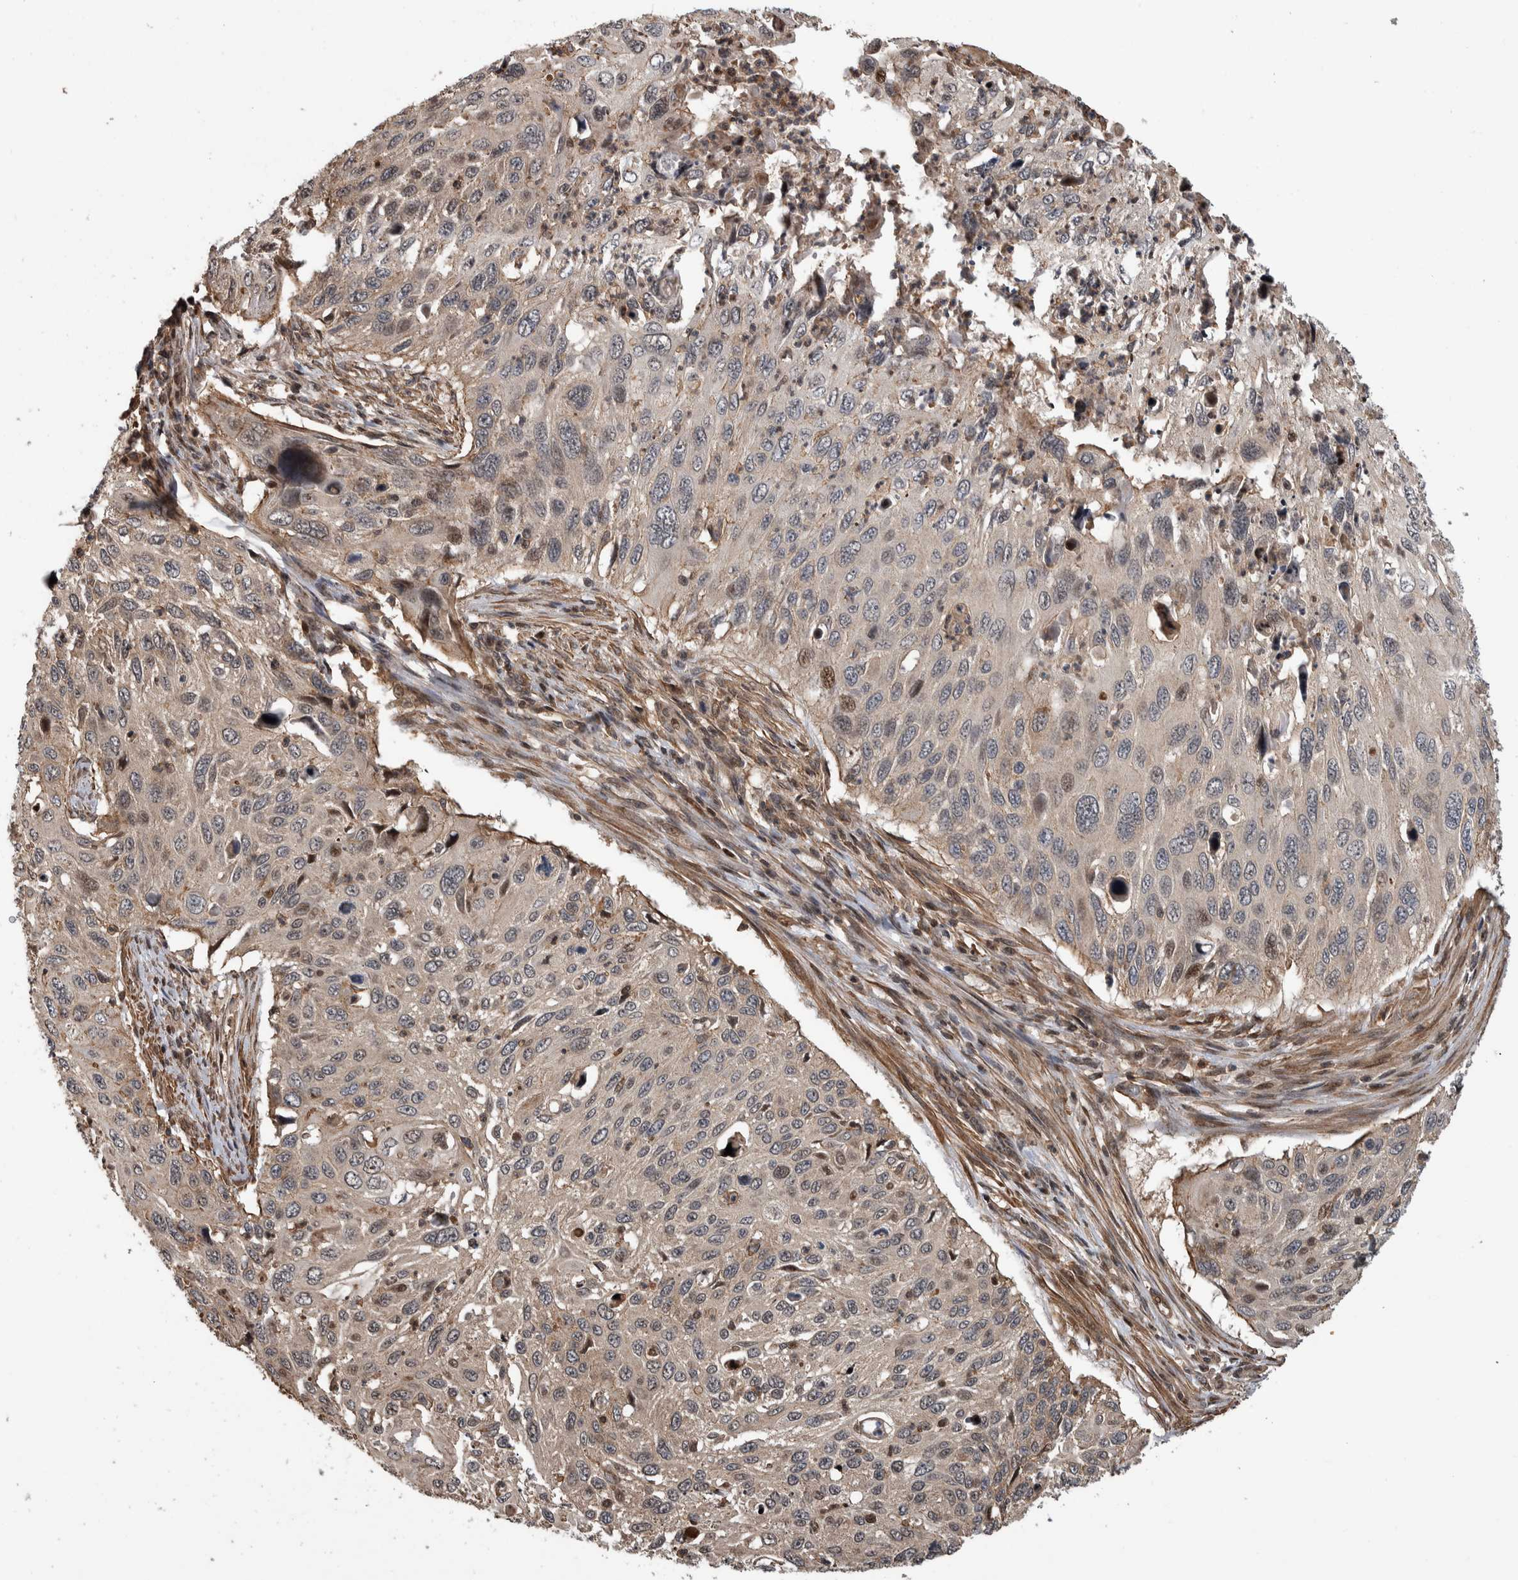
{"staining": {"intensity": "weak", "quantity": "<25%", "location": "cytoplasmic/membranous,nuclear"}, "tissue": "cervical cancer", "cell_type": "Tumor cells", "image_type": "cancer", "snomed": [{"axis": "morphology", "description": "Squamous cell carcinoma, NOS"}, {"axis": "topography", "description": "Cervix"}], "caption": "Immunohistochemical staining of cervical cancer (squamous cell carcinoma) exhibits no significant expression in tumor cells.", "gene": "ARFGEF1", "patient": {"sex": "female", "age": 70}}